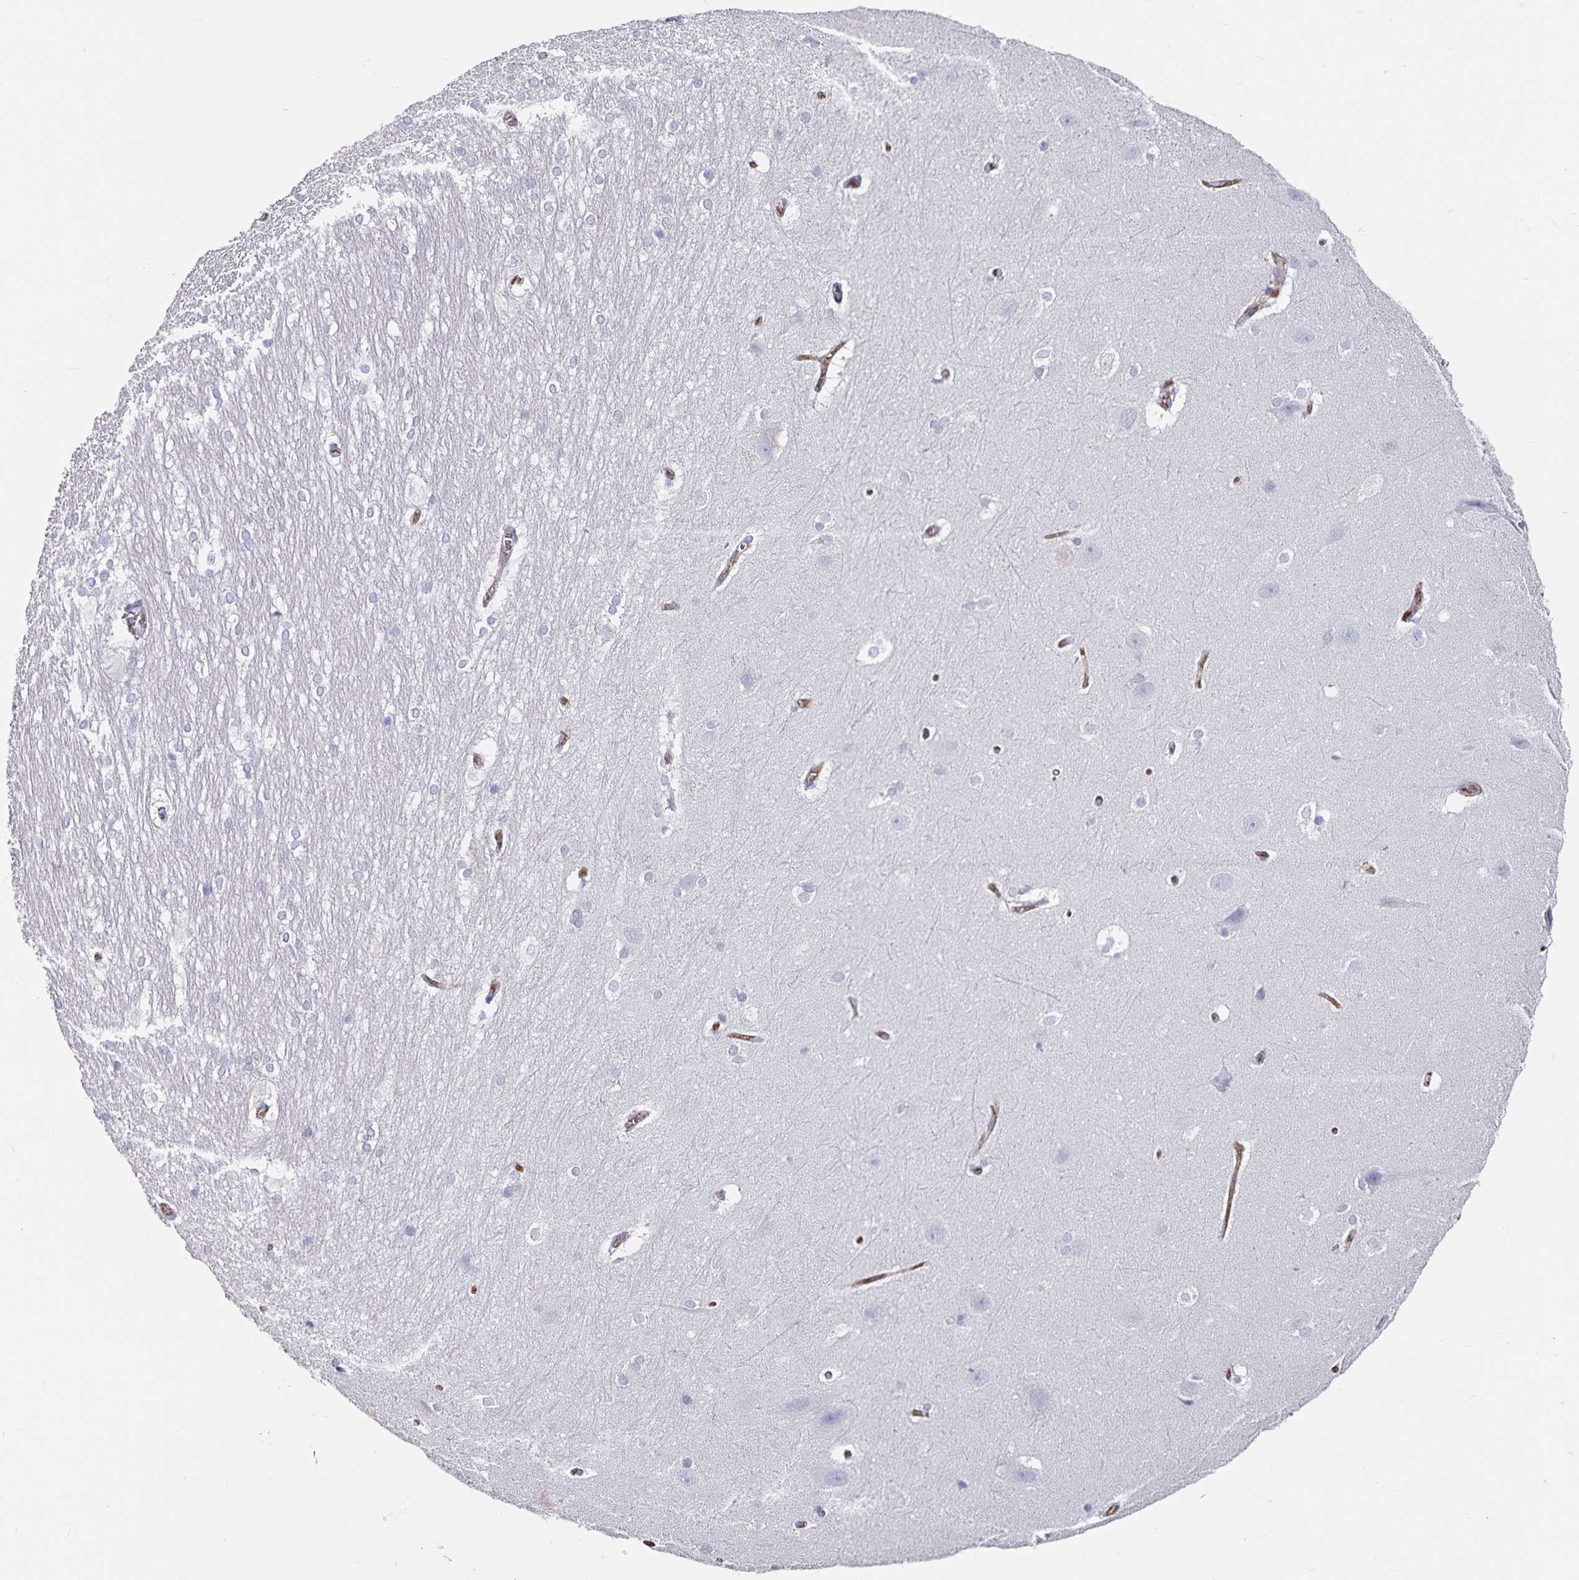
{"staining": {"intensity": "negative", "quantity": "none", "location": "none"}, "tissue": "hippocampus", "cell_type": "Glial cells", "image_type": "normal", "snomed": [{"axis": "morphology", "description": "Normal tissue, NOS"}, {"axis": "topography", "description": "Cerebral cortex"}, {"axis": "topography", "description": "Hippocampus"}], "caption": "Immunohistochemistry (IHC) of benign hippocampus displays no staining in glial cells.", "gene": "PODXL", "patient": {"sex": "female", "age": 19}}